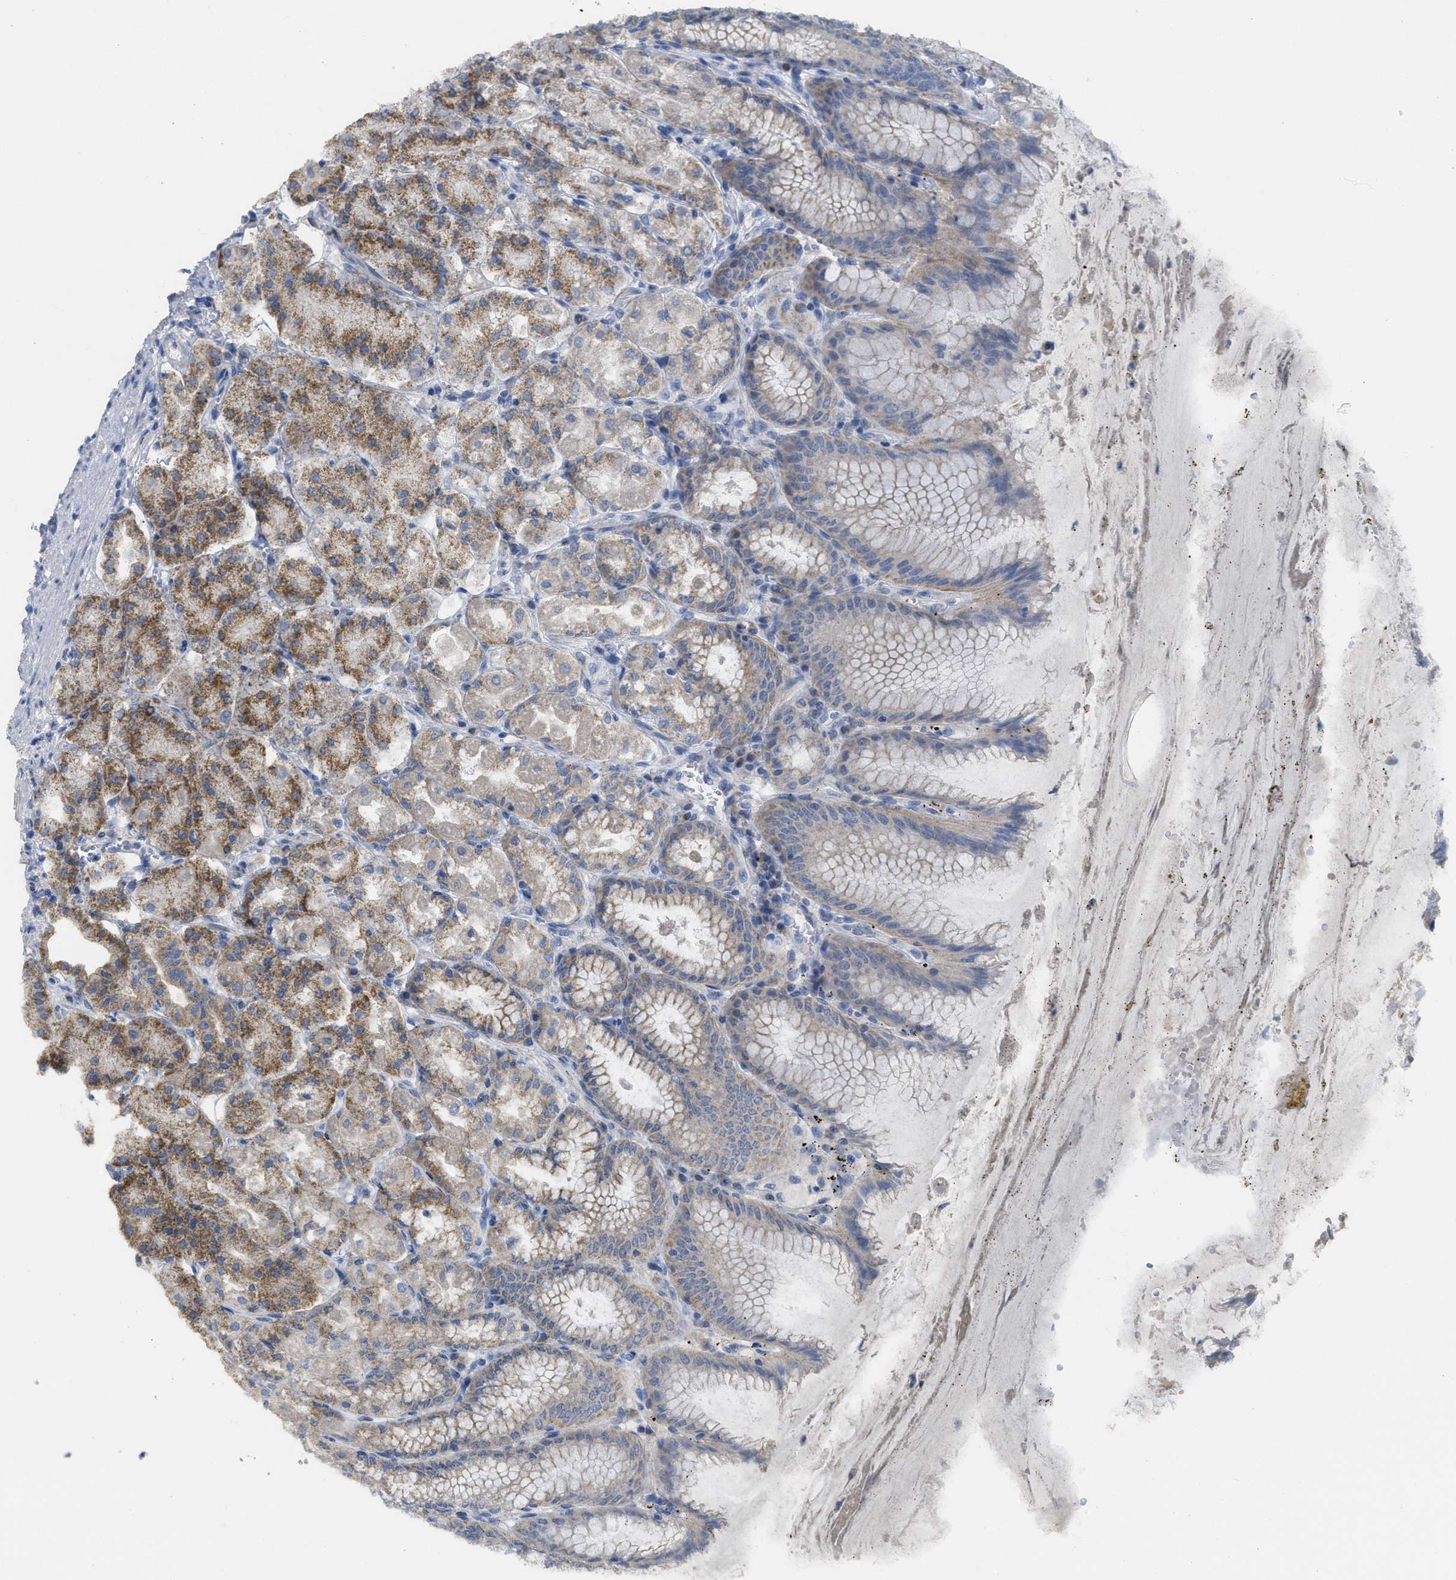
{"staining": {"intensity": "moderate", "quantity": ">75%", "location": "cytoplasmic/membranous"}, "tissue": "stomach", "cell_type": "Glandular cells", "image_type": "normal", "snomed": [{"axis": "morphology", "description": "Normal tissue, NOS"}, {"axis": "topography", "description": "Stomach, lower"}], "caption": "Immunohistochemical staining of unremarkable human stomach demonstrates moderate cytoplasmic/membranous protein positivity in approximately >75% of glandular cells. The protein is stained brown, and the nuclei are stained in blue (DAB (3,3'-diaminobenzidine) IHC with brightfield microscopy, high magnification).", "gene": "SFXN2", "patient": {"sex": "male", "age": 71}}